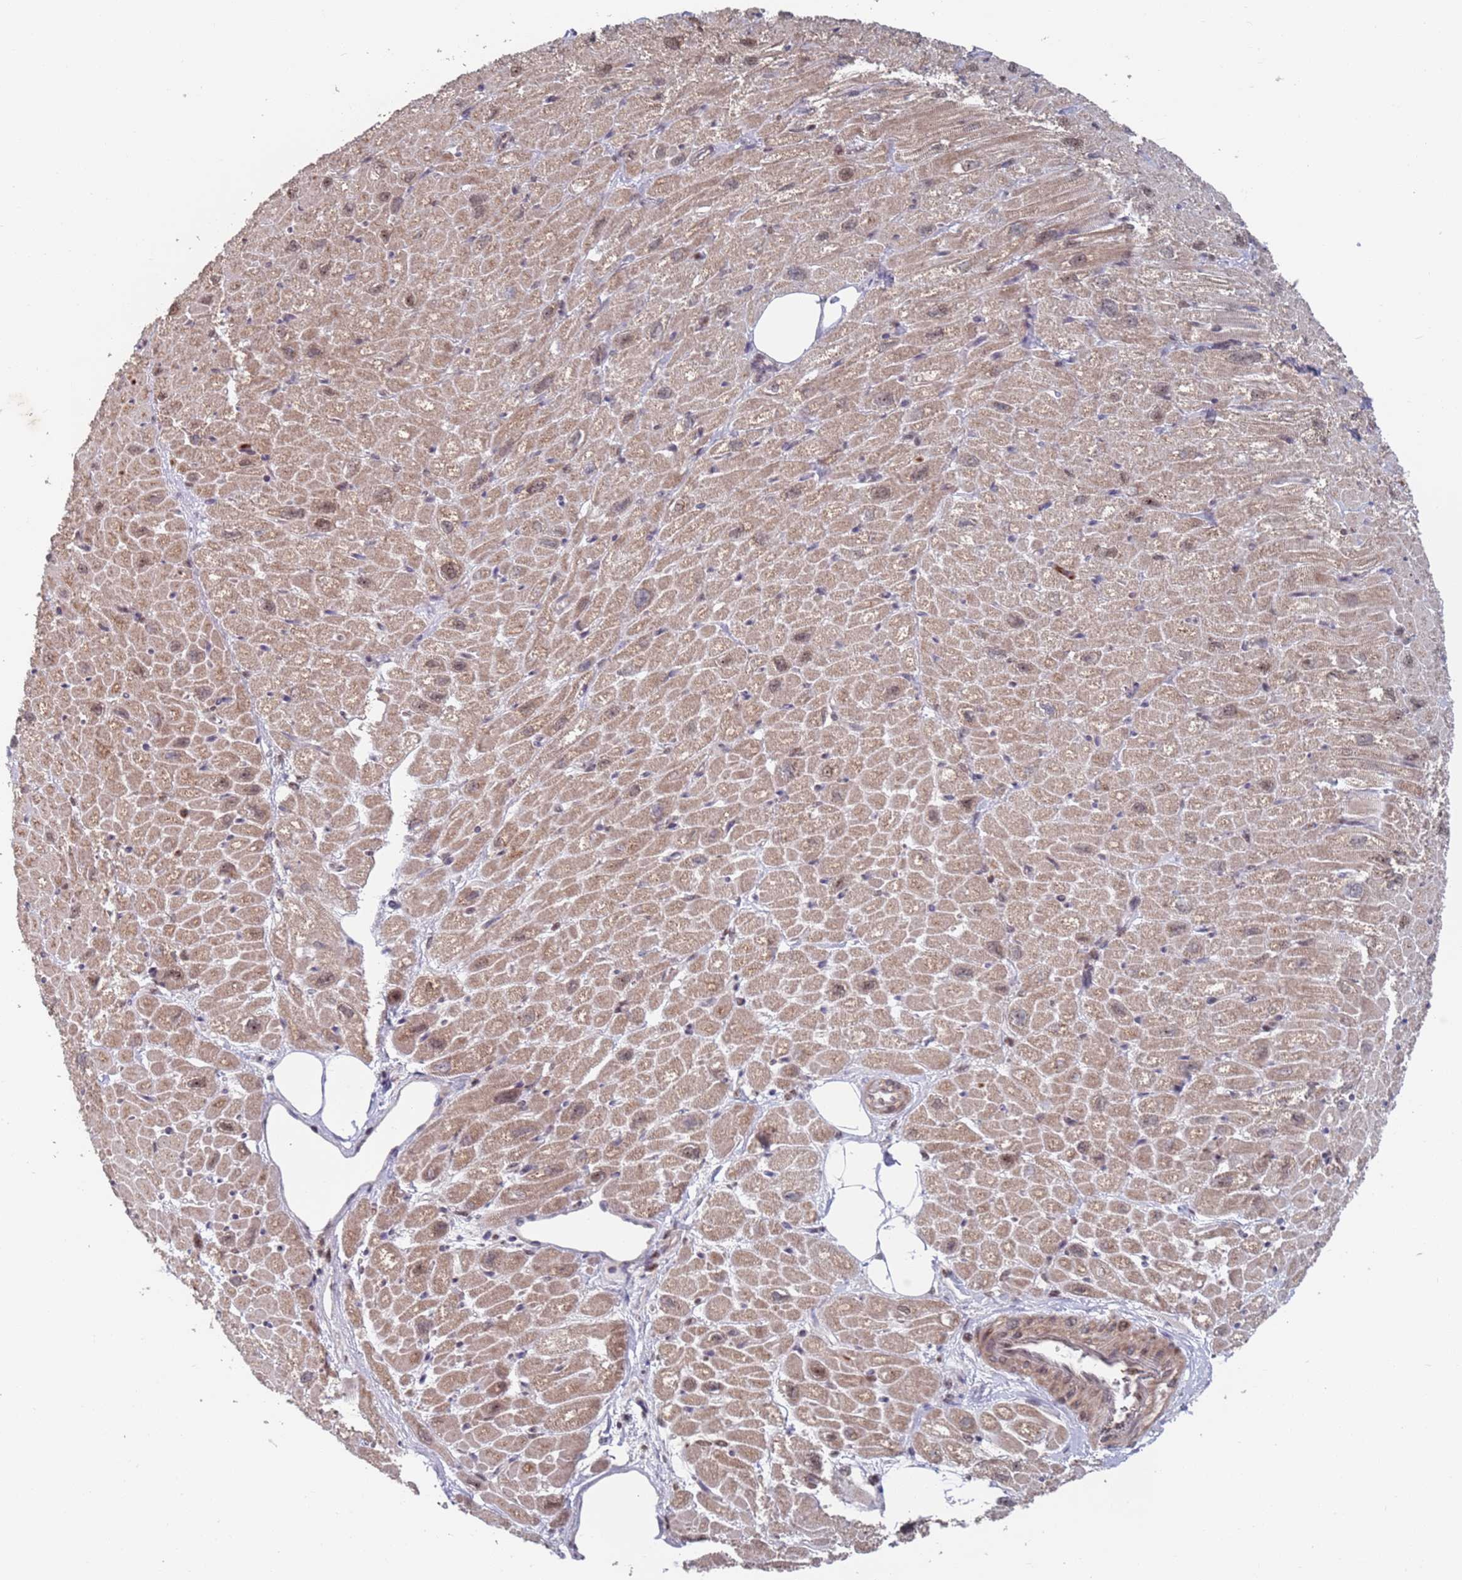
{"staining": {"intensity": "moderate", "quantity": "25%-75%", "location": "cytoplasmic/membranous,nuclear"}, "tissue": "heart muscle", "cell_type": "Cardiomyocytes", "image_type": "normal", "snomed": [{"axis": "morphology", "description": "Normal tissue, NOS"}, {"axis": "topography", "description": "Heart"}], "caption": "This histopathology image demonstrates immunohistochemistry staining of benign human heart muscle, with medium moderate cytoplasmic/membranous,nuclear expression in approximately 25%-75% of cardiomyocytes.", "gene": "RPP25", "patient": {"sex": "male", "age": 50}}